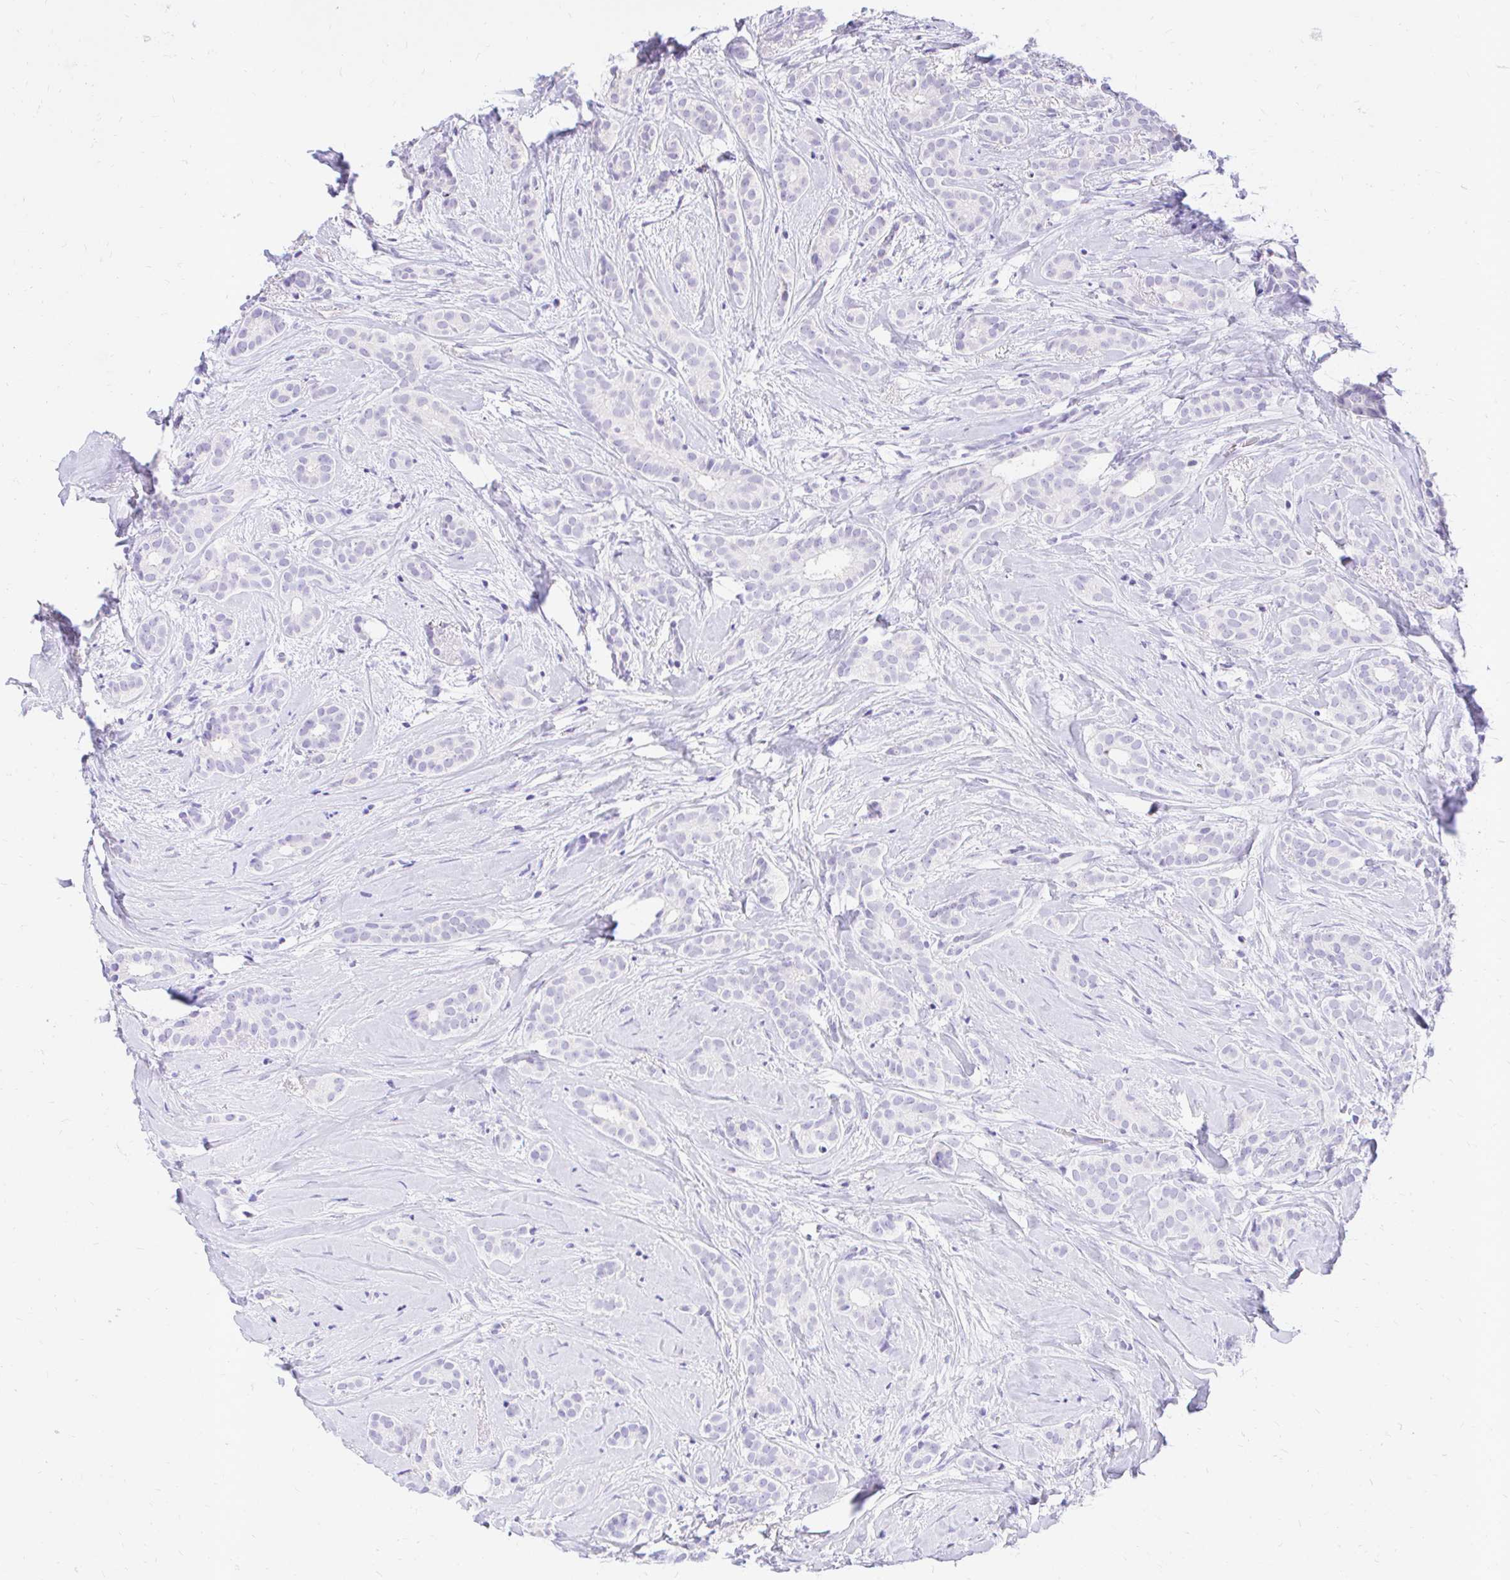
{"staining": {"intensity": "negative", "quantity": "none", "location": "none"}, "tissue": "breast cancer", "cell_type": "Tumor cells", "image_type": "cancer", "snomed": [{"axis": "morphology", "description": "Duct carcinoma"}, {"axis": "topography", "description": "Breast"}], "caption": "This is an immunohistochemistry photomicrograph of human breast intraductal carcinoma. There is no staining in tumor cells.", "gene": "FATE1", "patient": {"sex": "female", "age": 65}}